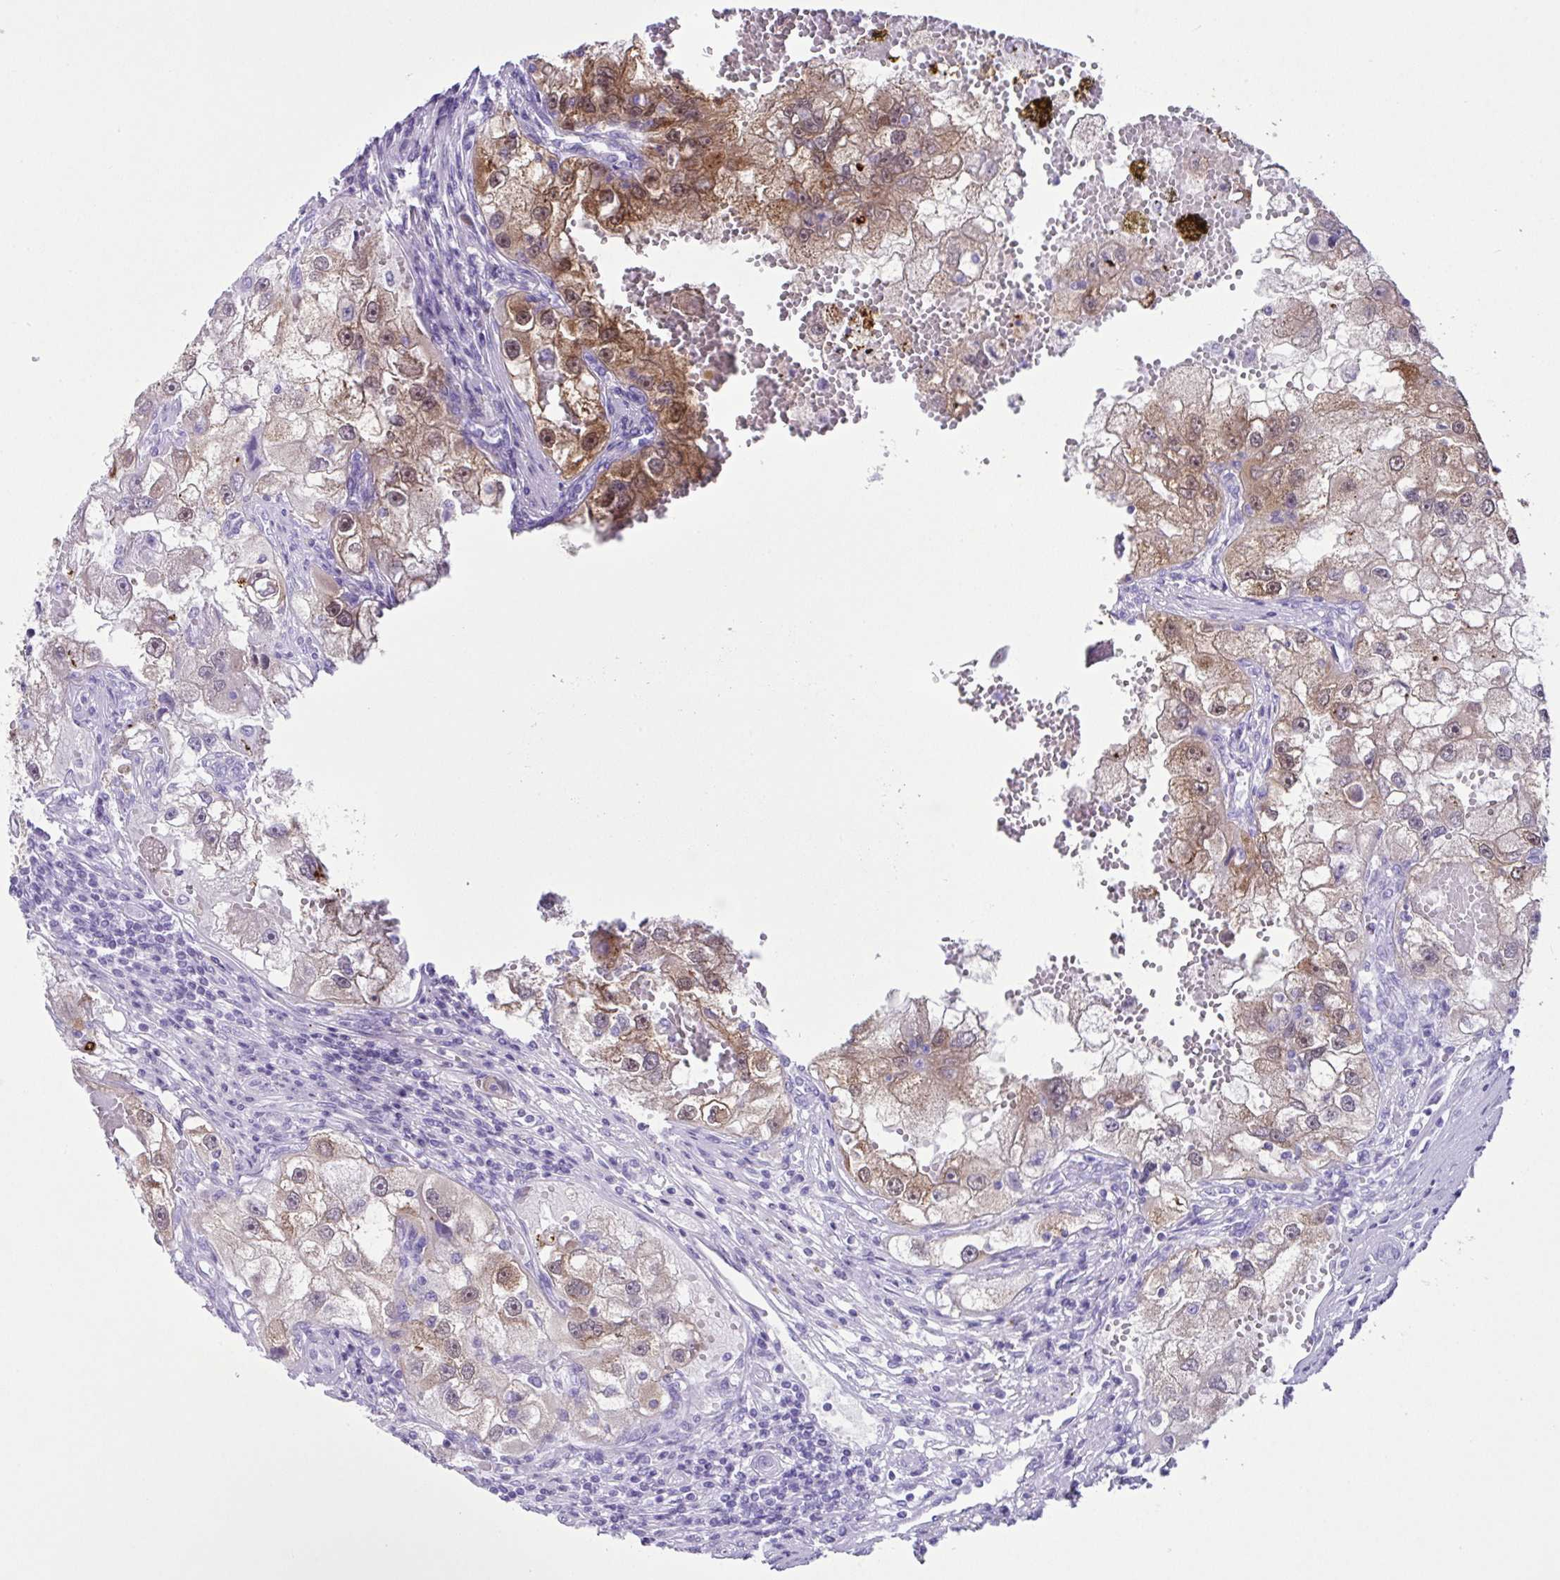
{"staining": {"intensity": "moderate", "quantity": "25%-75%", "location": "cytoplasmic/membranous,nuclear"}, "tissue": "renal cancer", "cell_type": "Tumor cells", "image_type": "cancer", "snomed": [{"axis": "morphology", "description": "Adenocarcinoma, NOS"}, {"axis": "topography", "description": "Kidney"}], "caption": "Renal adenocarcinoma tissue demonstrates moderate cytoplasmic/membranous and nuclear expression in approximately 25%-75% of tumor cells The staining was performed using DAB (3,3'-diaminobenzidine) to visualize the protein expression in brown, while the nuclei were stained in blue with hematoxylin (Magnification: 20x).", "gene": "LGALS4", "patient": {"sex": "male", "age": 63}}